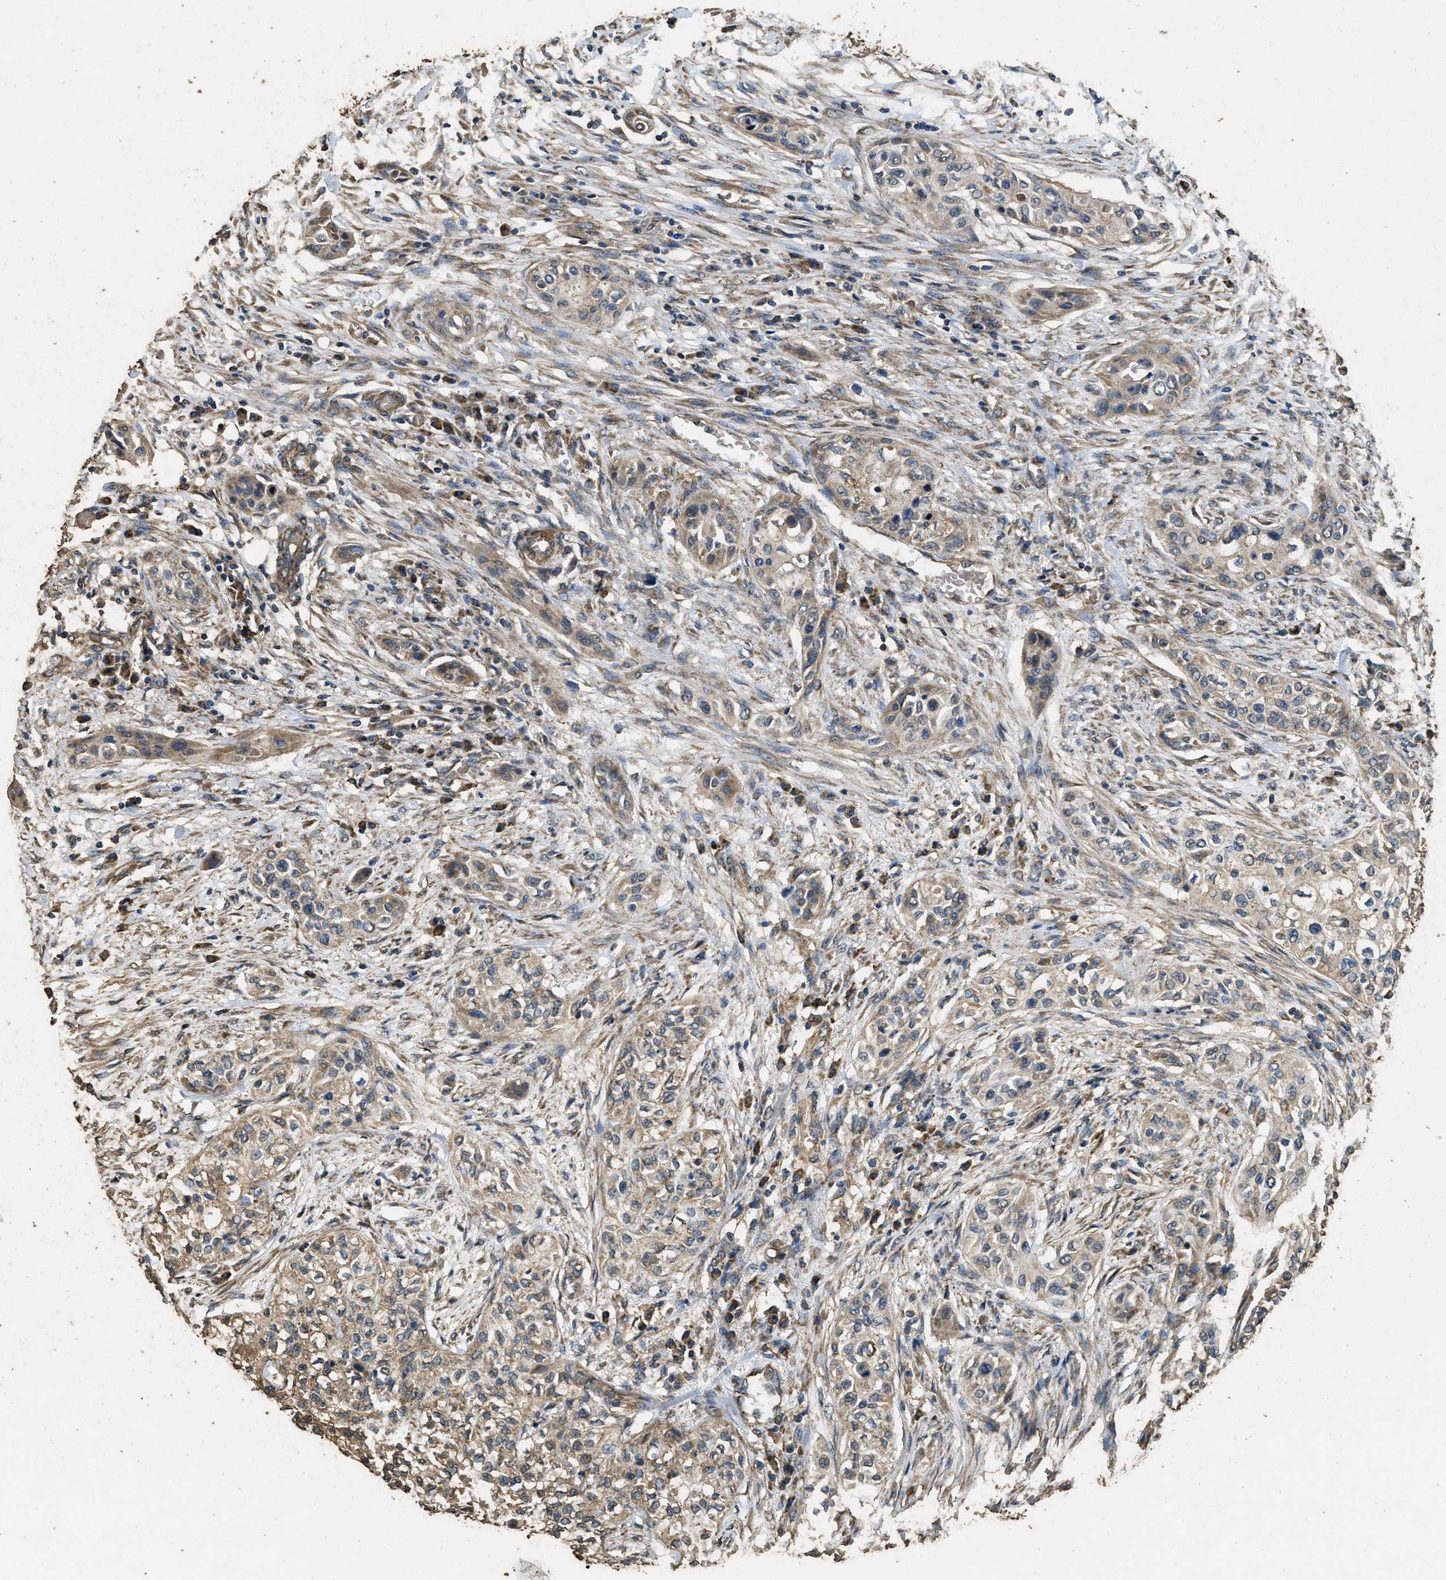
{"staining": {"intensity": "moderate", "quantity": ">75%", "location": "cytoplasmic/membranous"}, "tissue": "urothelial cancer", "cell_type": "Tumor cells", "image_type": "cancer", "snomed": [{"axis": "morphology", "description": "Urothelial carcinoma, High grade"}, {"axis": "topography", "description": "Urinary bladder"}], "caption": "This is a micrograph of IHC staining of urothelial carcinoma (high-grade), which shows moderate staining in the cytoplasmic/membranous of tumor cells.", "gene": "CYRIA", "patient": {"sex": "male", "age": 74}}